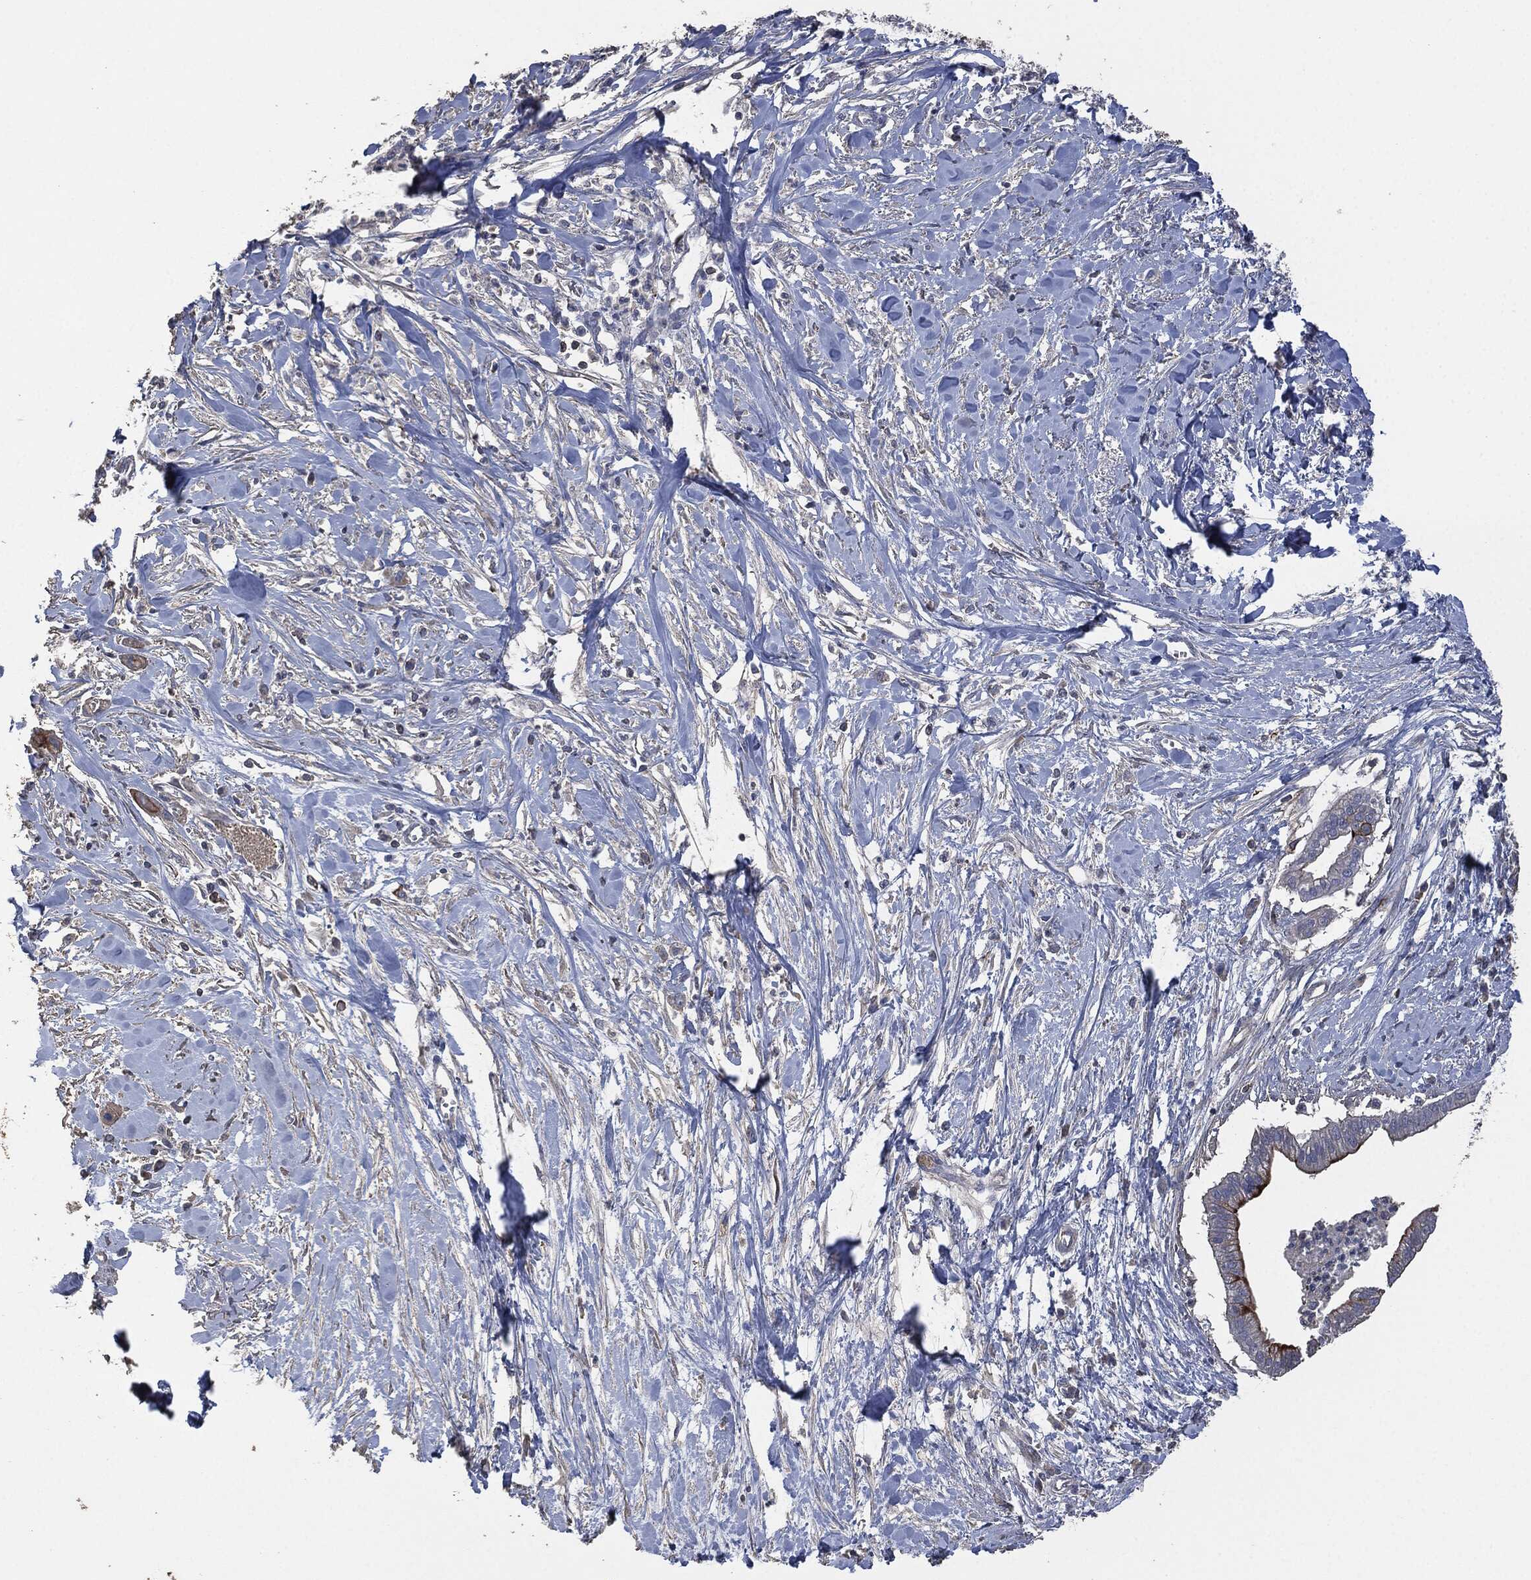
{"staining": {"intensity": "strong", "quantity": "<25%", "location": "cytoplasmic/membranous"}, "tissue": "pancreatic cancer", "cell_type": "Tumor cells", "image_type": "cancer", "snomed": [{"axis": "morphology", "description": "Normal tissue, NOS"}, {"axis": "morphology", "description": "Adenocarcinoma, NOS"}, {"axis": "topography", "description": "Pancreas"}], "caption": "Protein staining displays strong cytoplasmic/membranous positivity in about <25% of tumor cells in adenocarcinoma (pancreatic). The protein of interest is stained brown, and the nuclei are stained in blue (DAB (3,3'-diaminobenzidine) IHC with brightfield microscopy, high magnification).", "gene": "MSLN", "patient": {"sex": "female", "age": 58}}